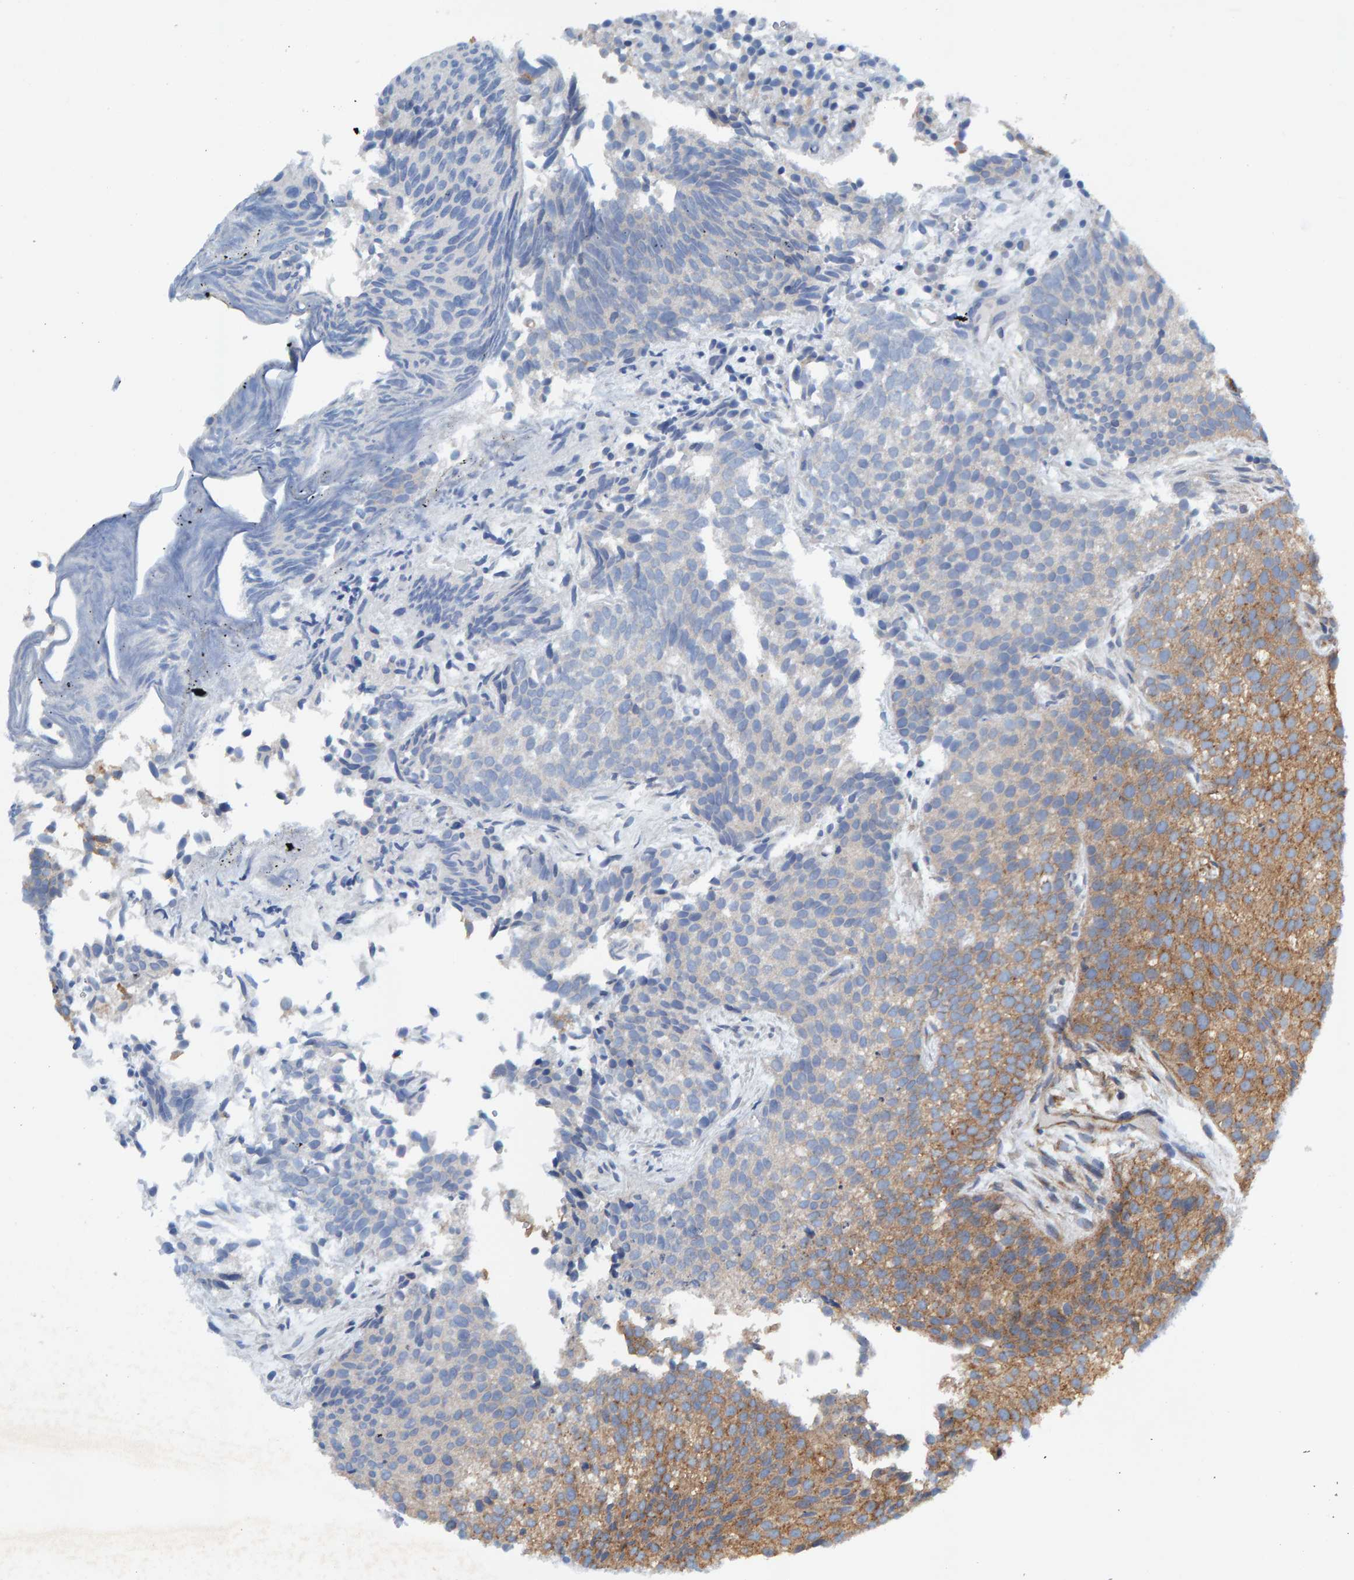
{"staining": {"intensity": "moderate", "quantity": "<25%", "location": "cytoplasmic/membranous"}, "tissue": "urothelial cancer", "cell_type": "Tumor cells", "image_type": "cancer", "snomed": [{"axis": "morphology", "description": "Urothelial carcinoma, Low grade"}, {"axis": "topography", "description": "Urinary bladder"}], "caption": "Low-grade urothelial carcinoma stained for a protein (brown) demonstrates moderate cytoplasmic/membranous positive expression in approximately <25% of tumor cells.", "gene": "MKLN1", "patient": {"sex": "male", "age": 86}}